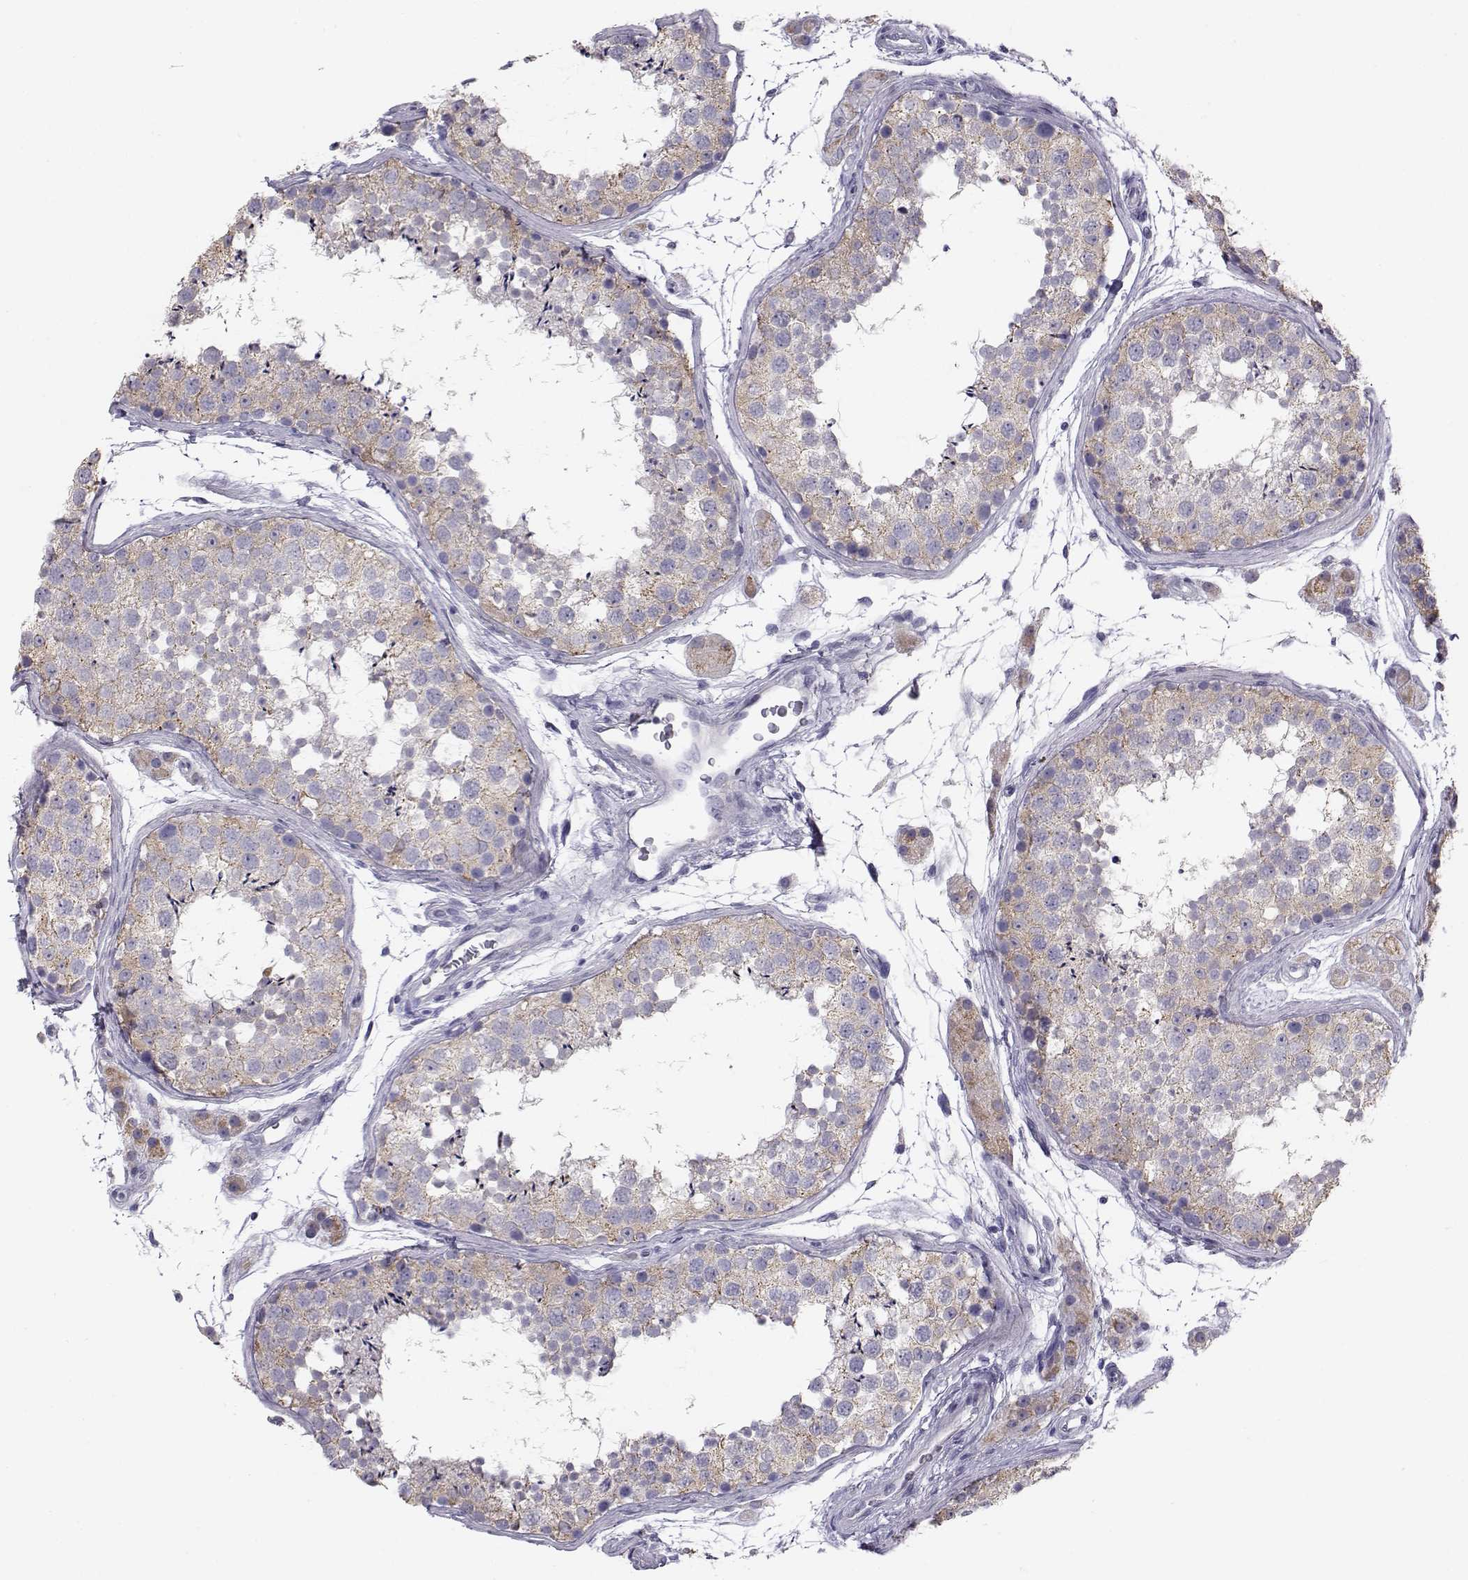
{"staining": {"intensity": "weak", "quantity": "<25%", "location": "cytoplasmic/membranous"}, "tissue": "testis", "cell_type": "Cells in seminiferous ducts", "image_type": "normal", "snomed": [{"axis": "morphology", "description": "Normal tissue, NOS"}, {"axis": "topography", "description": "Testis"}], "caption": "Cells in seminiferous ducts are negative for protein expression in unremarkable human testis.", "gene": "KCNMB4", "patient": {"sex": "male", "age": 41}}